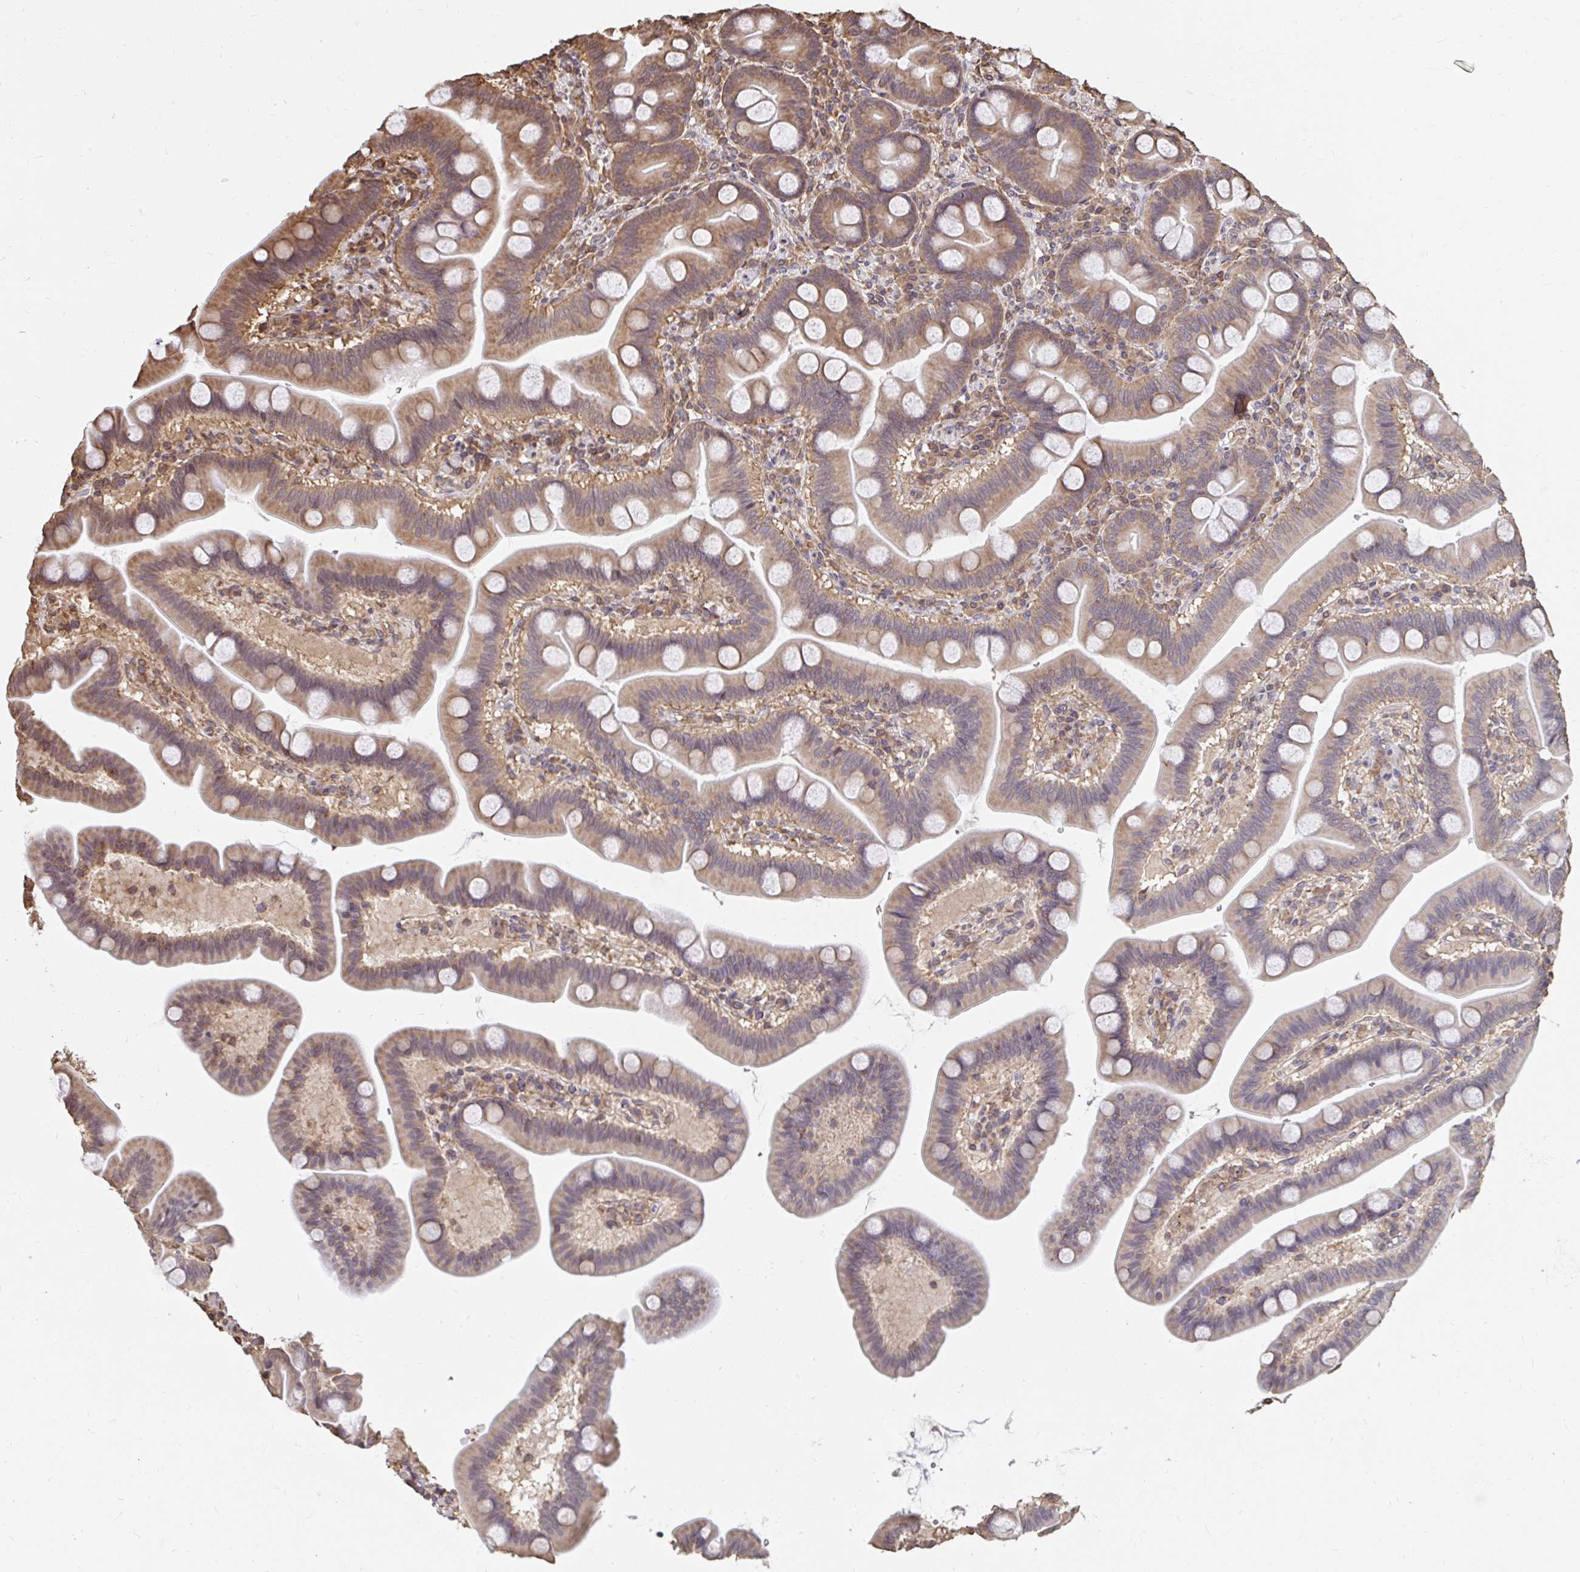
{"staining": {"intensity": "moderate", "quantity": ">75%", "location": "cytoplasmic/membranous"}, "tissue": "duodenum", "cell_type": "Glandular cells", "image_type": "normal", "snomed": [{"axis": "morphology", "description": "Normal tissue, NOS"}, {"axis": "topography", "description": "Duodenum"}], "caption": "High-magnification brightfield microscopy of benign duodenum stained with DAB (3,3'-diaminobenzidine) (brown) and counterstained with hematoxylin (blue). glandular cells exhibit moderate cytoplasmic/membranous expression is seen in approximately>75% of cells.", "gene": "SYNCRIP", "patient": {"sex": "male", "age": 59}}